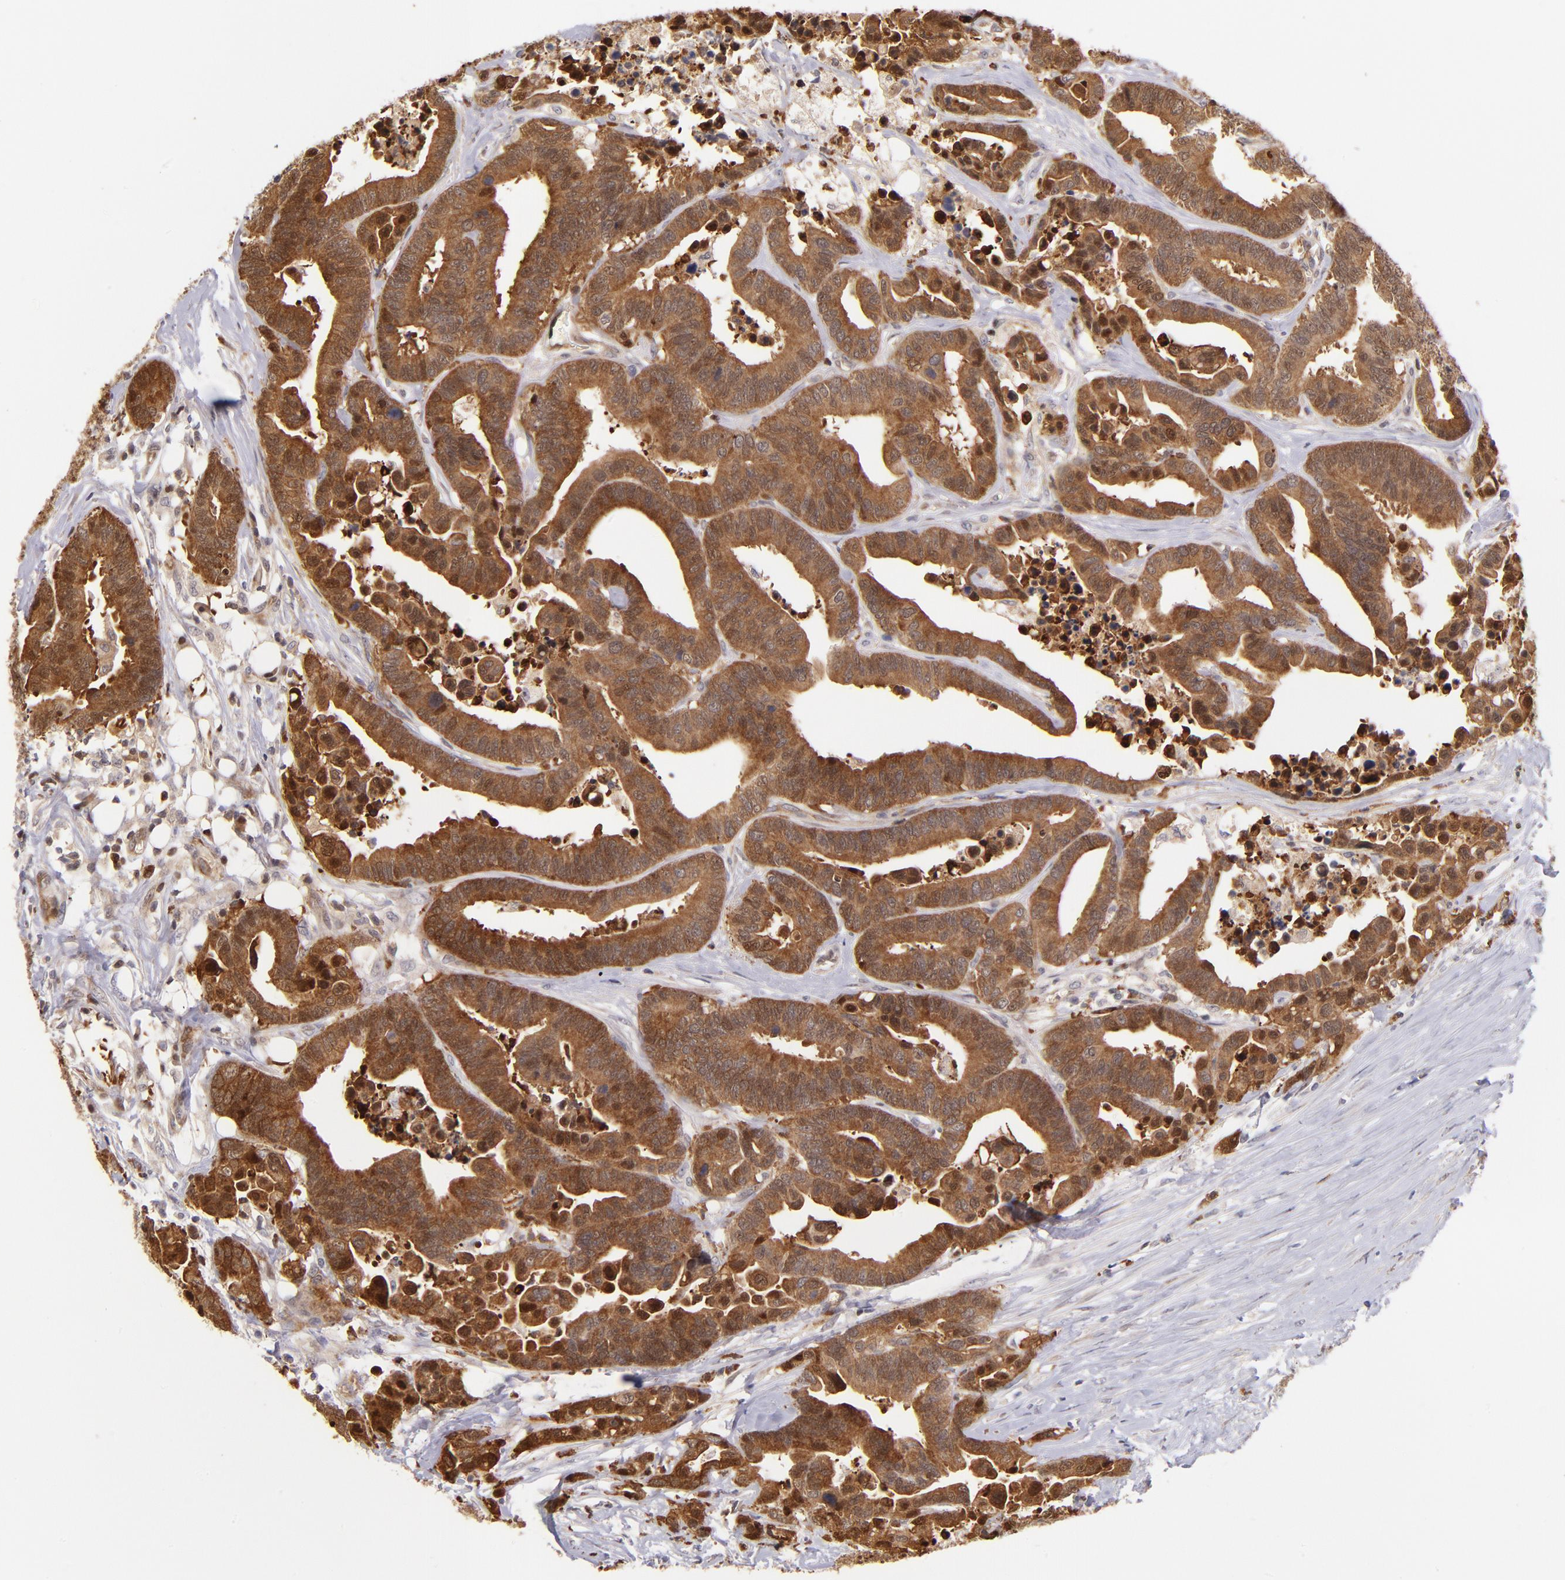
{"staining": {"intensity": "strong", "quantity": ">75%", "location": "cytoplasmic/membranous,nuclear"}, "tissue": "colorectal cancer", "cell_type": "Tumor cells", "image_type": "cancer", "snomed": [{"axis": "morphology", "description": "Adenocarcinoma, NOS"}, {"axis": "topography", "description": "Colon"}], "caption": "A brown stain shows strong cytoplasmic/membranous and nuclear staining of a protein in colorectal cancer tumor cells.", "gene": "YWHAB", "patient": {"sex": "male", "age": 82}}